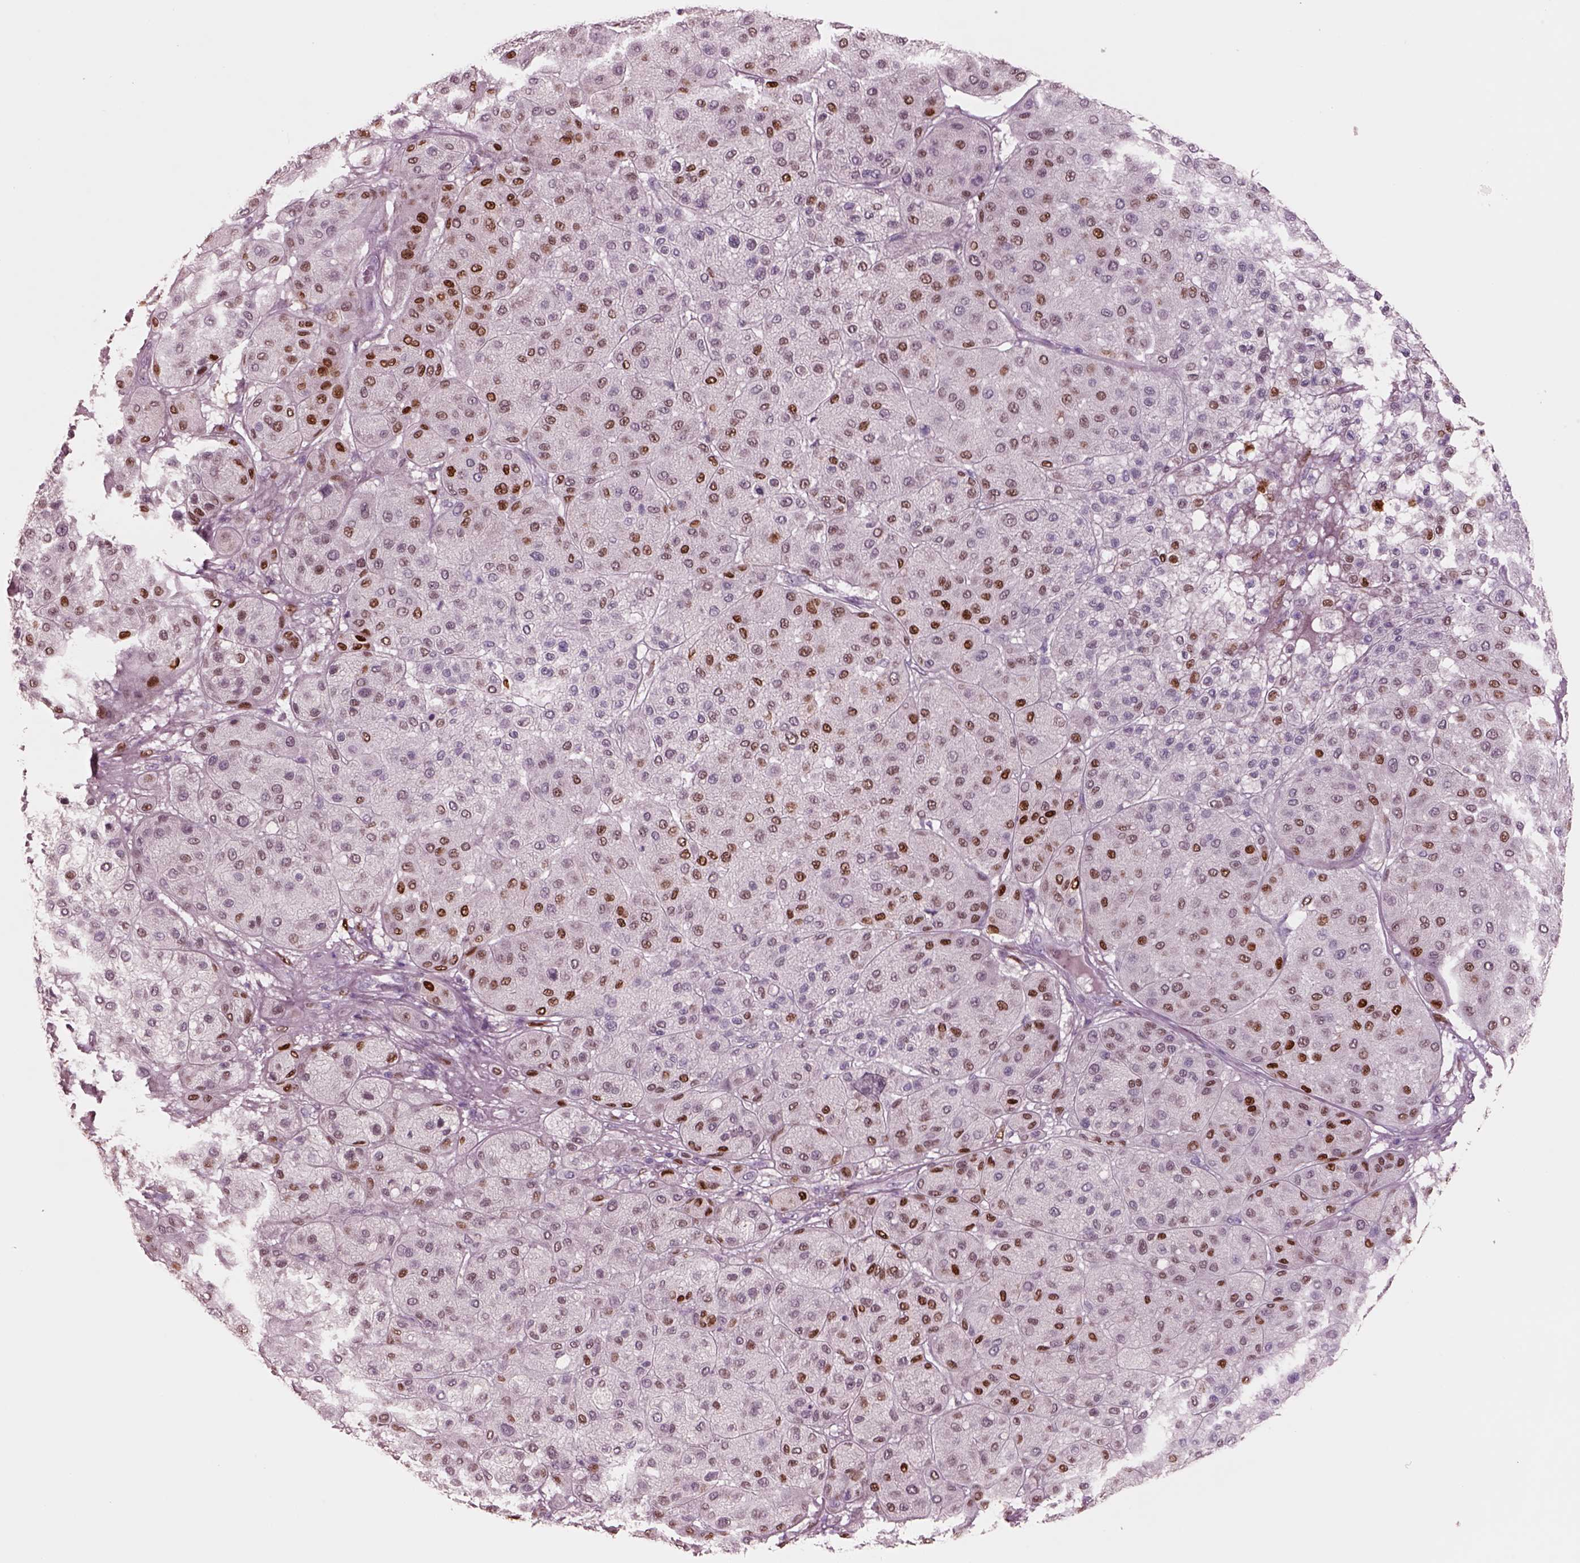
{"staining": {"intensity": "strong", "quantity": "25%-75%", "location": "nuclear"}, "tissue": "melanoma", "cell_type": "Tumor cells", "image_type": "cancer", "snomed": [{"axis": "morphology", "description": "Malignant melanoma, Metastatic site"}, {"axis": "topography", "description": "Smooth muscle"}], "caption": "Protein staining of melanoma tissue reveals strong nuclear positivity in about 25%-75% of tumor cells. Immunohistochemistry (ihc) stains the protein of interest in brown and the nuclei are stained blue.", "gene": "SOX9", "patient": {"sex": "male", "age": 41}}